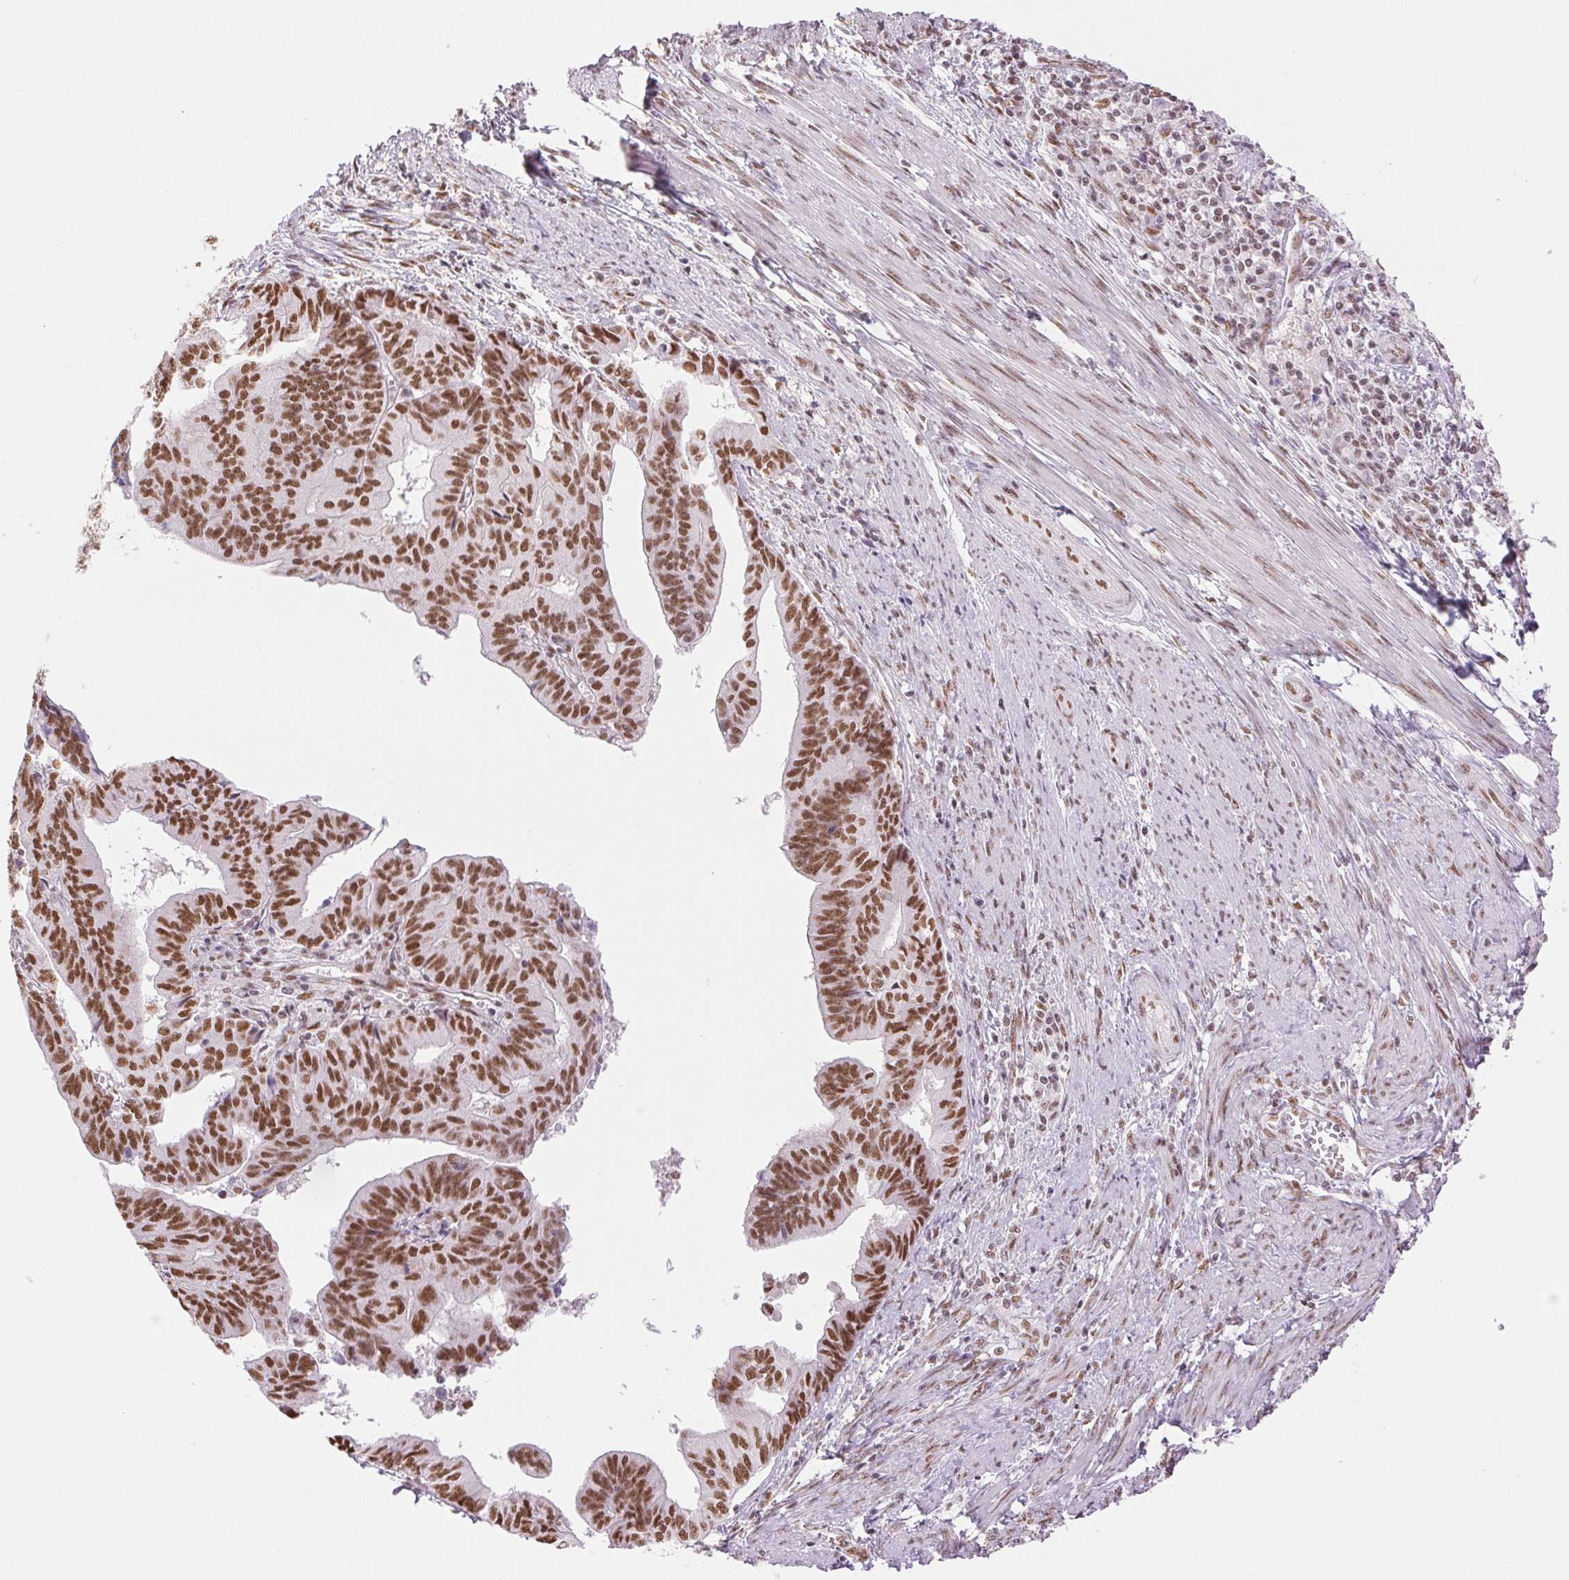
{"staining": {"intensity": "strong", "quantity": ">75%", "location": "nuclear"}, "tissue": "endometrial cancer", "cell_type": "Tumor cells", "image_type": "cancer", "snomed": [{"axis": "morphology", "description": "Adenocarcinoma, NOS"}, {"axis": "topography", "description": "Endometrium"}], "caption": "A histopathology image of human endometrial cancer stained for a protein displays strong nuclear brown staining in tumor cells.", "gene": "ZFR2", "patient": {"sex": "female", "age": 65}}